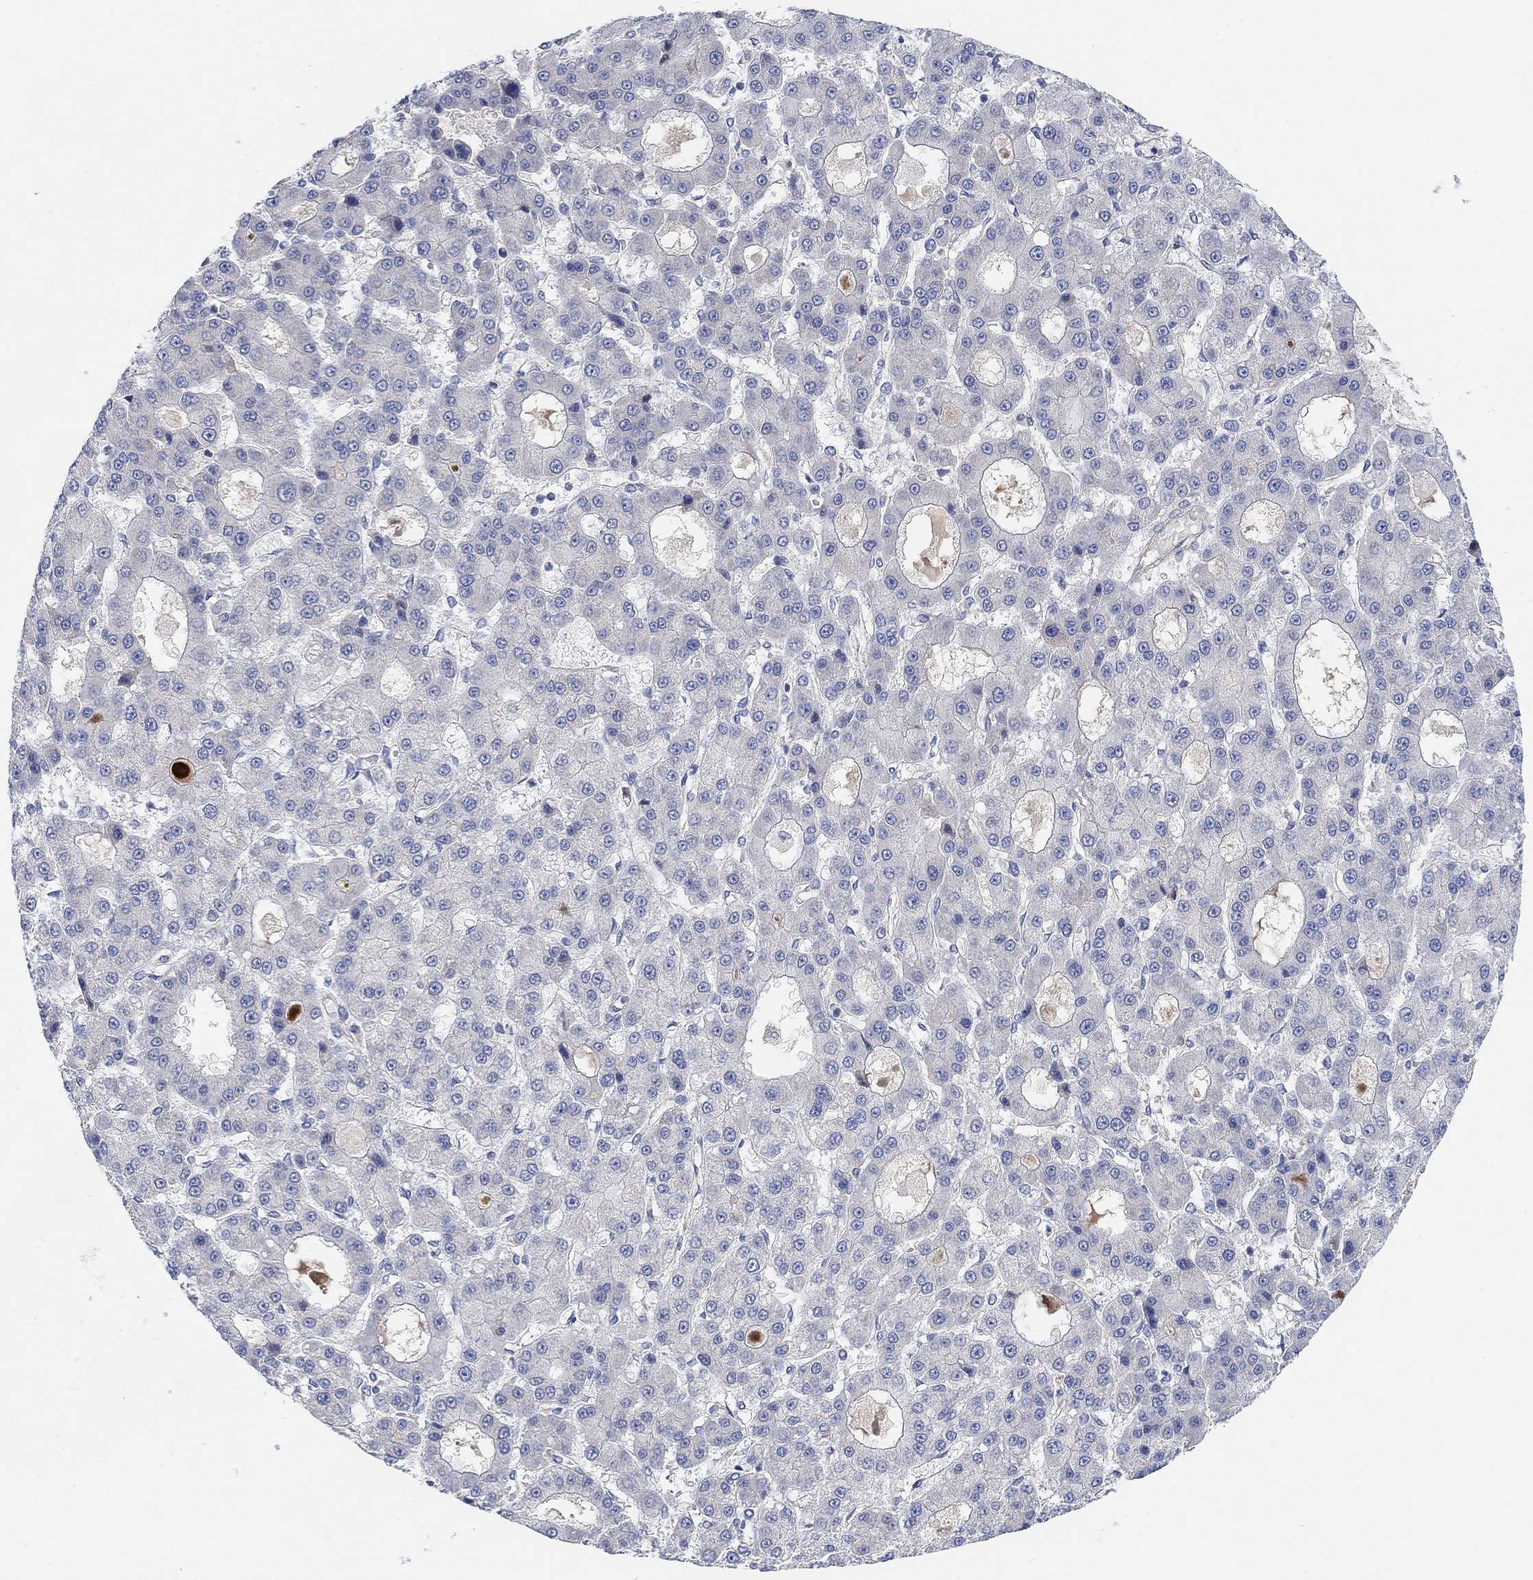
{"staining": {"intensity": "negative", "quantity": "none", "location": "none"}, "tissue": "liver cancer", "cell_type": "Tumor cells", "image_type": "cancer", "snomed": [{"axis": "morphology", "description": "Carcinoma, Hepatocellular, NOS"}, {"axis": "topography", "description": "Liver"}], "caption": "An IHC image of liver hepatocellular carcinoma is shown. There is no staining in tumor cells of liver hepatocellular carcinoma. The staining was performed using DAB to visualize the protein expression in brown, while the nuclei were stained in blue with hematoxylin (Magnification: 20x).", "gene": "HCRTR1", "patient": {"sex": "male", "age": 70}}